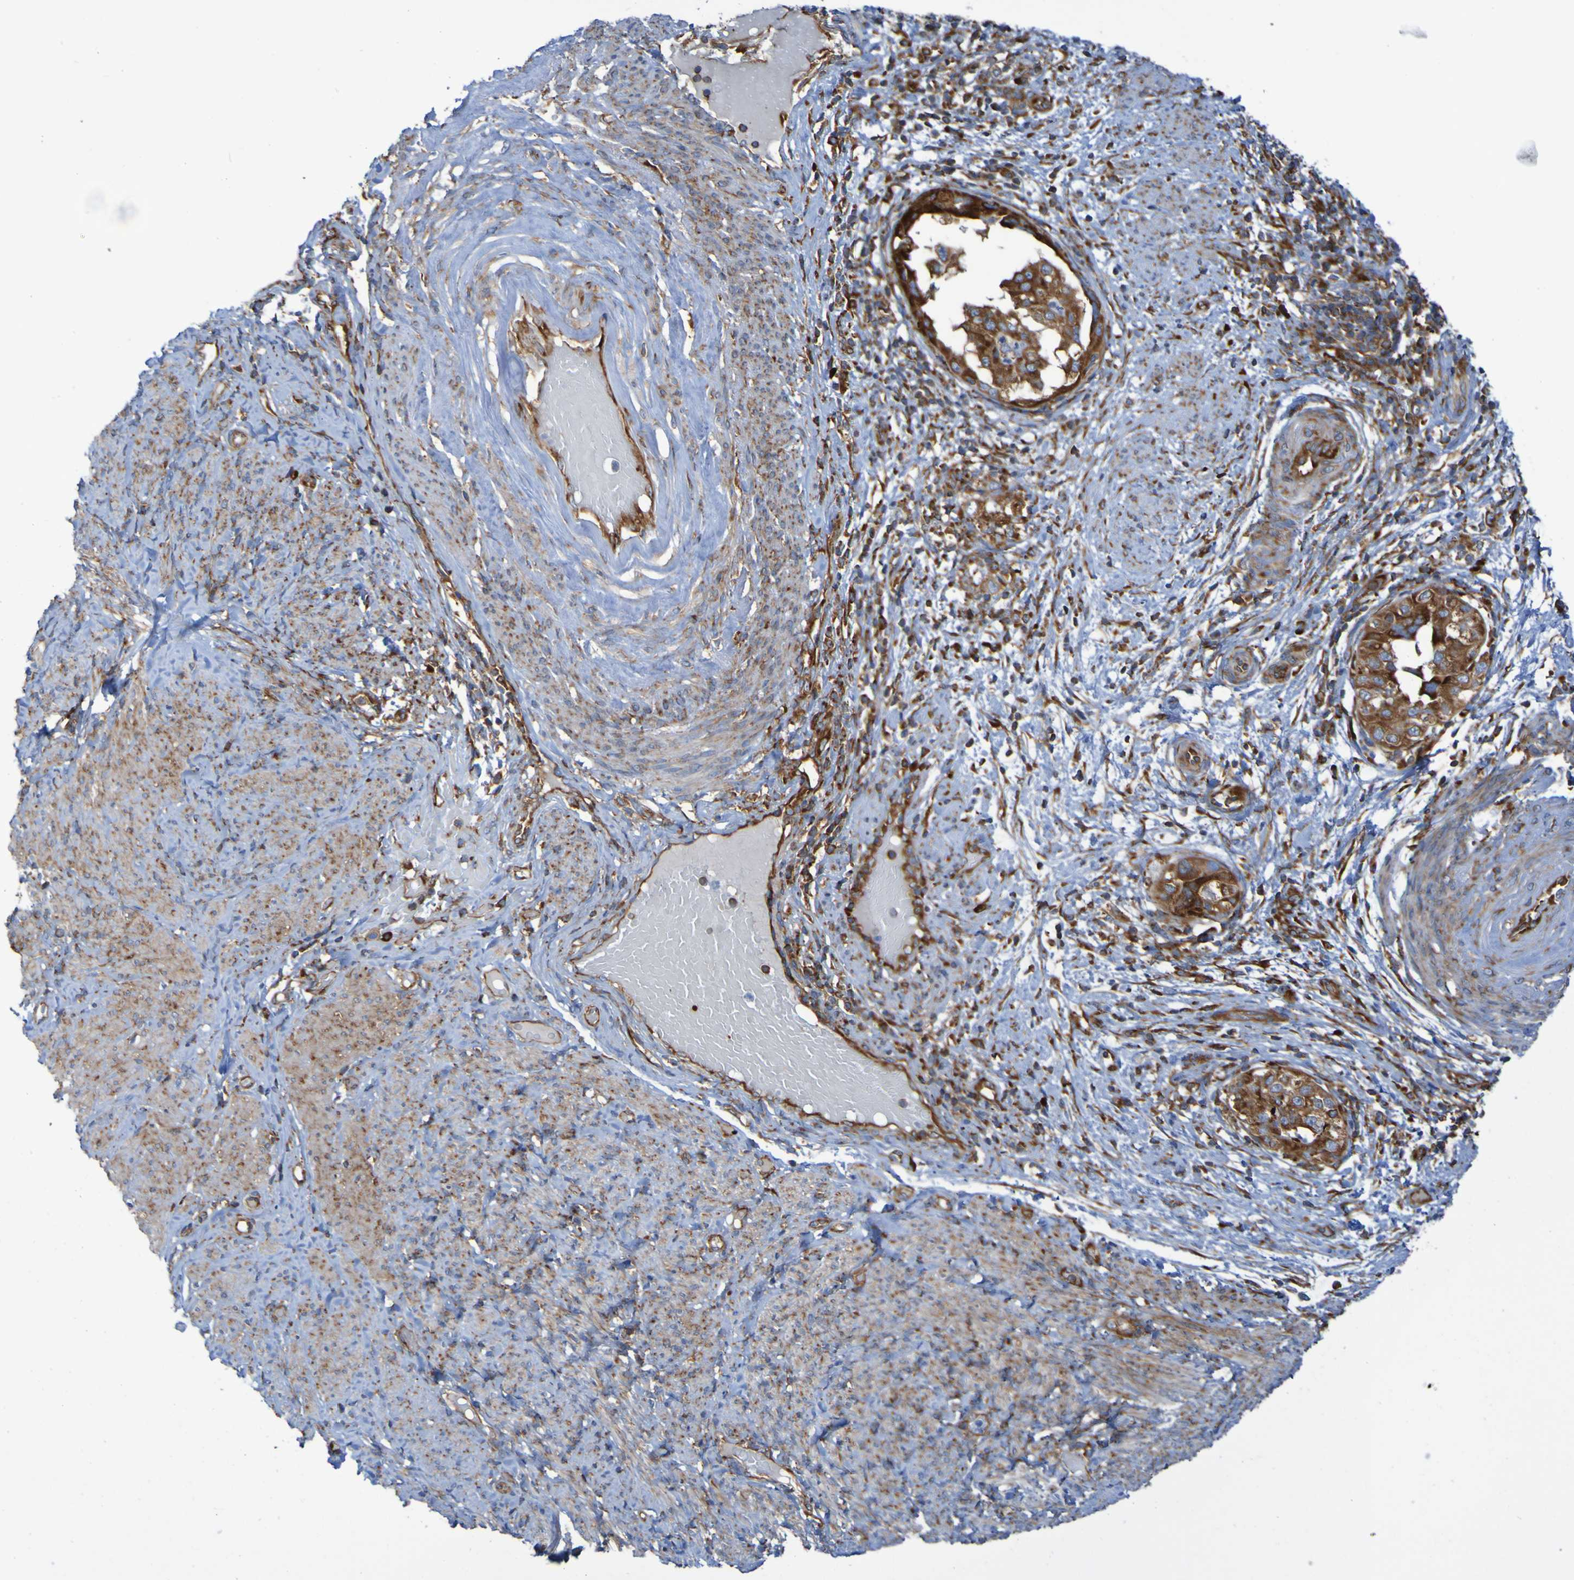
{"staining": {"intensity": "strong", "quantity": ">75%", "location": "cytoplasmic/membranous"}, "tissue": "endometrial cancer", "cell_type": "Tumor cells", "image_type": "cancer", "snomed": [{"axis": "morphology", "description": "Adenocarcinoma, NOS"}, {"axis": "topography", "description": "Endometrium"}], "caption": "Immunohistochemical staining of endometrial cancer (adenocarcinoma) displays high levels of strong cytoplasmic/membranous protein positivity in about >75% of tumor cells. Using DAB (brown) and hematoxylin (blue) stains, captured at high magnification using brightfield microscopy.", "gene": "RPL10", "patient": {"sex": "female", "age": 85}}